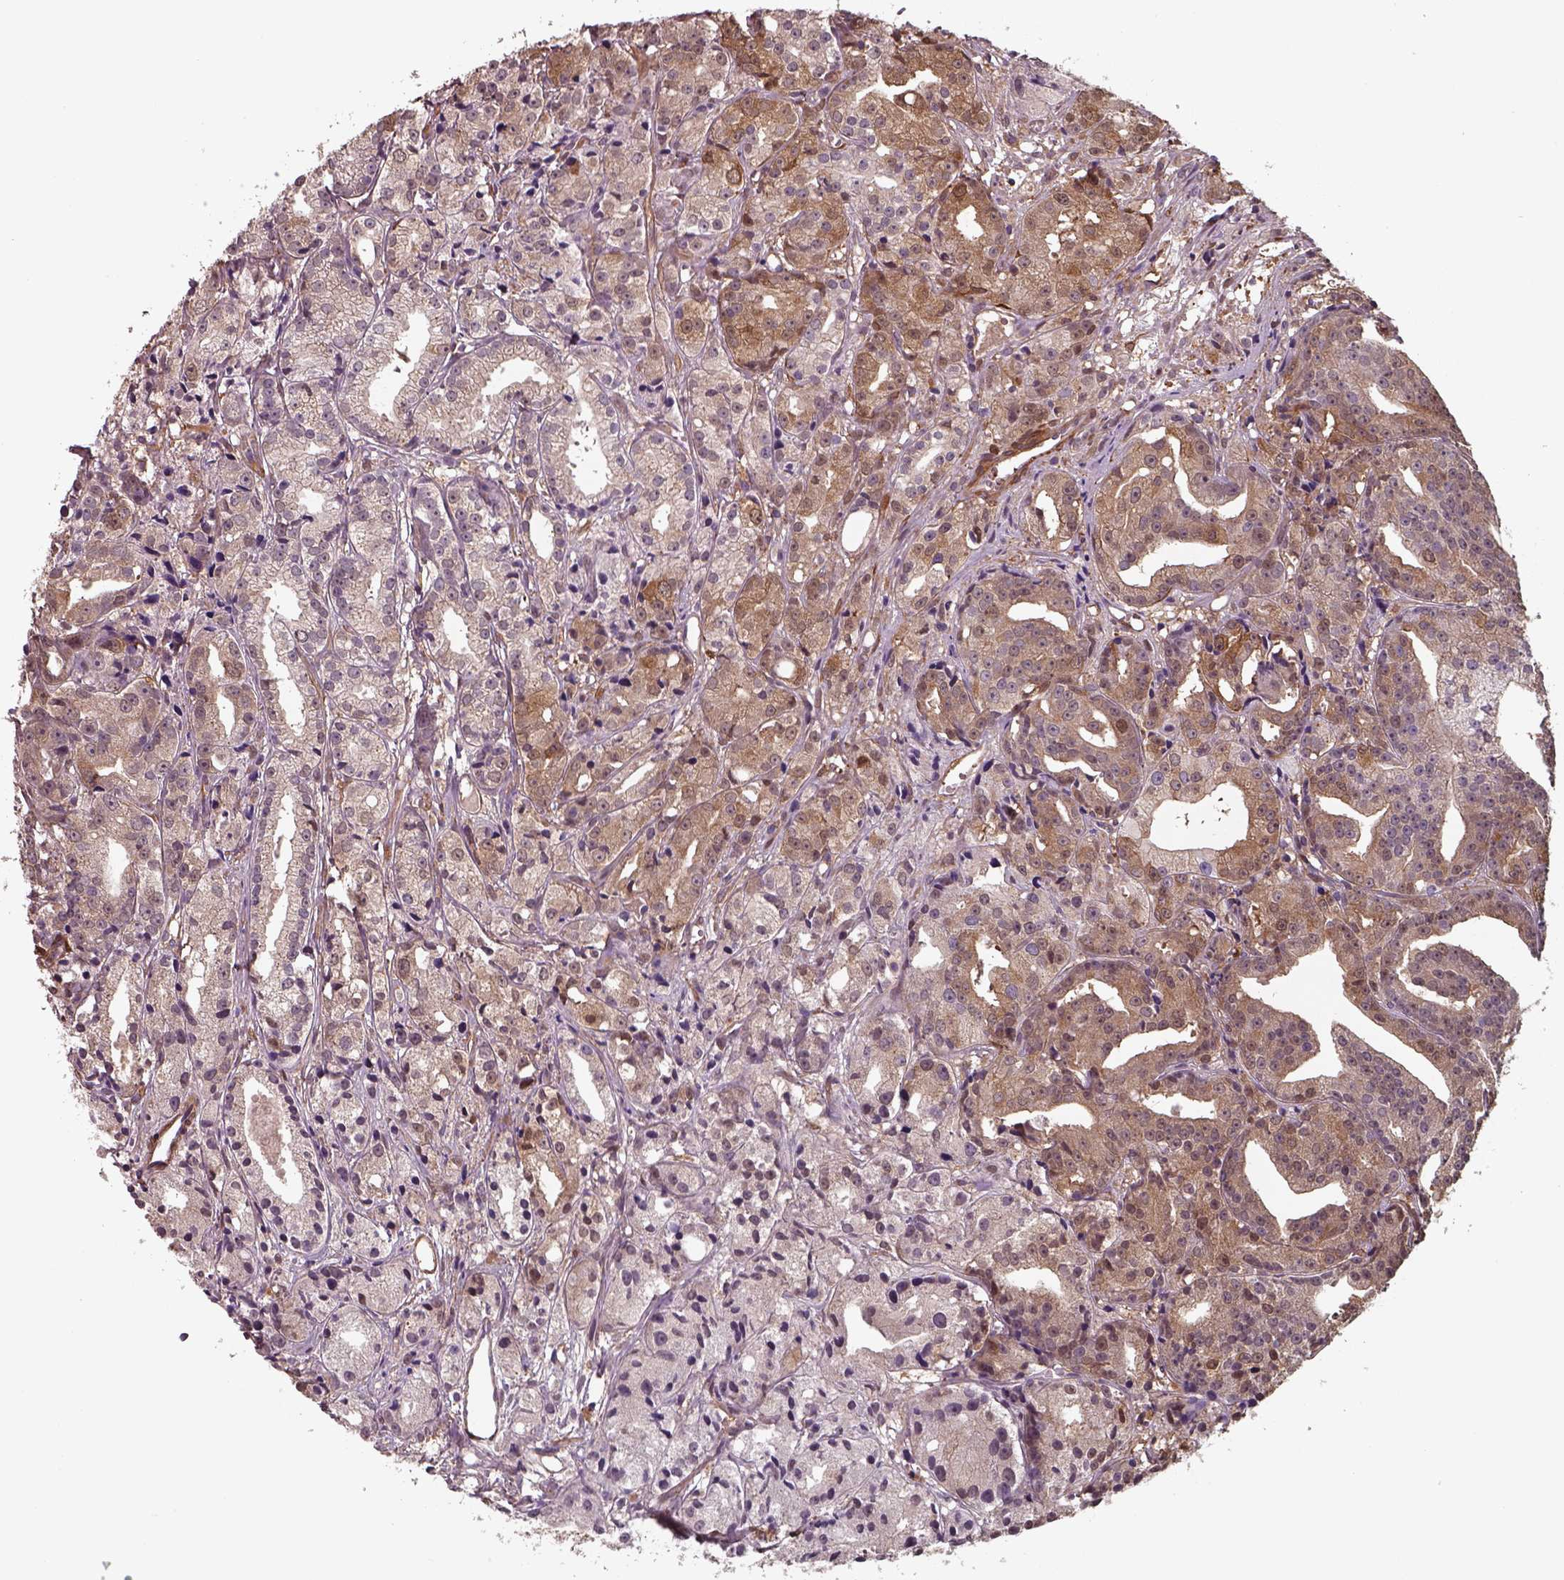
{"staining": {"intensity": "moderate", "quantity": "25%-75%", "location": "cytoplasmic/membranous"}, "tissue": "prostate cancer", "cell_type": "Tumor cells", "image_type": "cancer", "snomed": [{"axis": "morphology", "description": "Adenocarcinoma, Medium grade"}, {"axis": "topography", "description": "Prostate"}], "caption": "Prostate cancer stained for a protein (brown) demonstrates moderate cytoplasmic/membranous positive positivity in approximately 25%-75% of tumor cells.", "gene": "ISYNA1", "patient": {"sex": "male", "age": 74}}